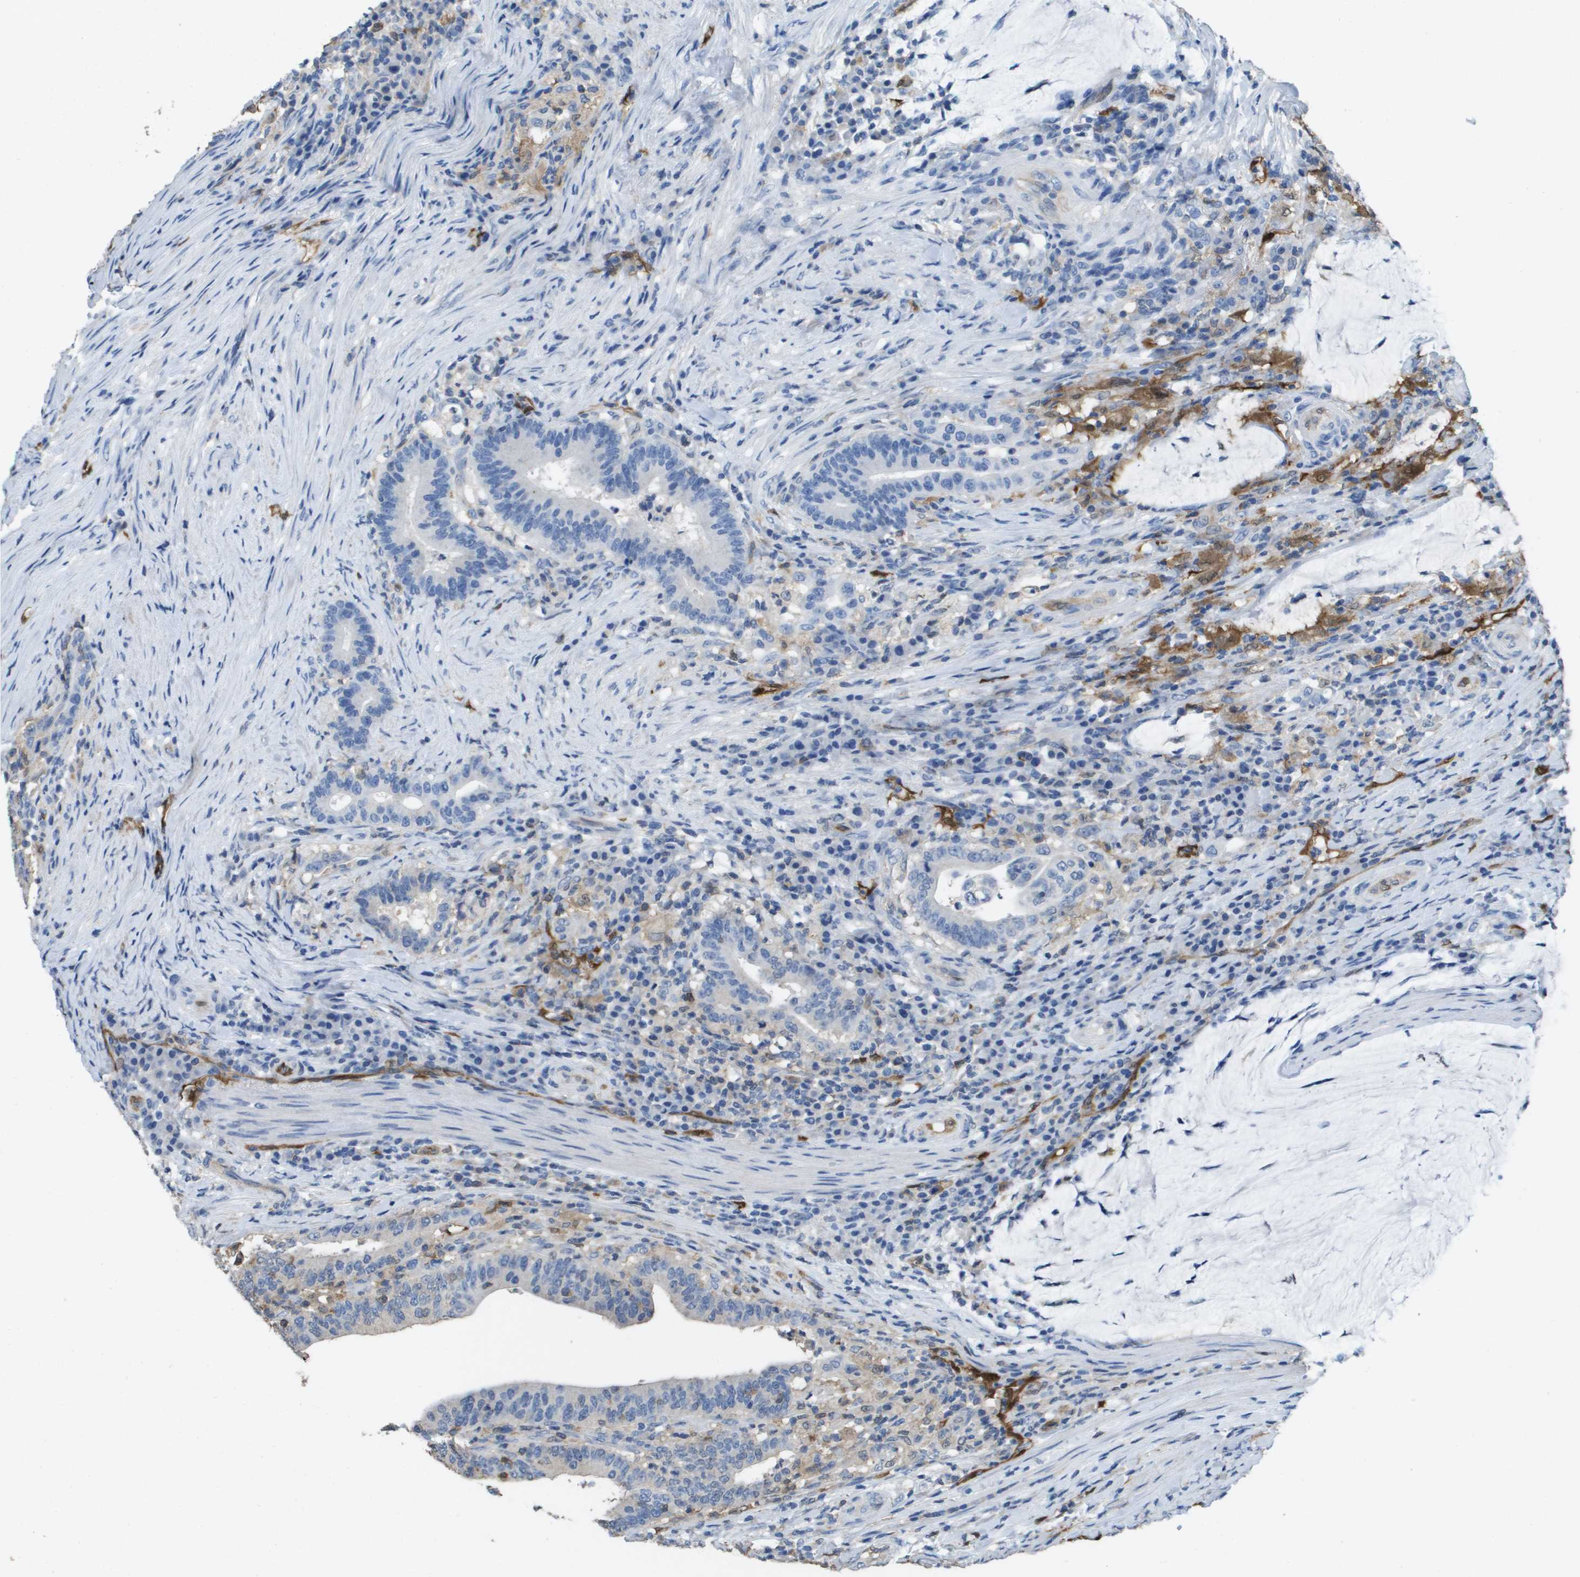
{"staining": {"intensity": "negative", "quantity": "none", "location": "none"}, "tissue": "colorectal cancer", "cell_type": "Tumor cells", "image_type": "cancer", "snomed": [{"axis": "morphology", "description": "Normal tissue, NOS"}, {"axis": "morphology", "description": "Adenocarcinoma, NOS"}, {"axis": "topography", "description": "Colon"}], "caption": "Protein analysis of colorectal cancer (adenocarcinoma) reveals no significant staining in tumor cells.", "gene": "FABP5", "patient": {"sex": "female", "age": 66}}